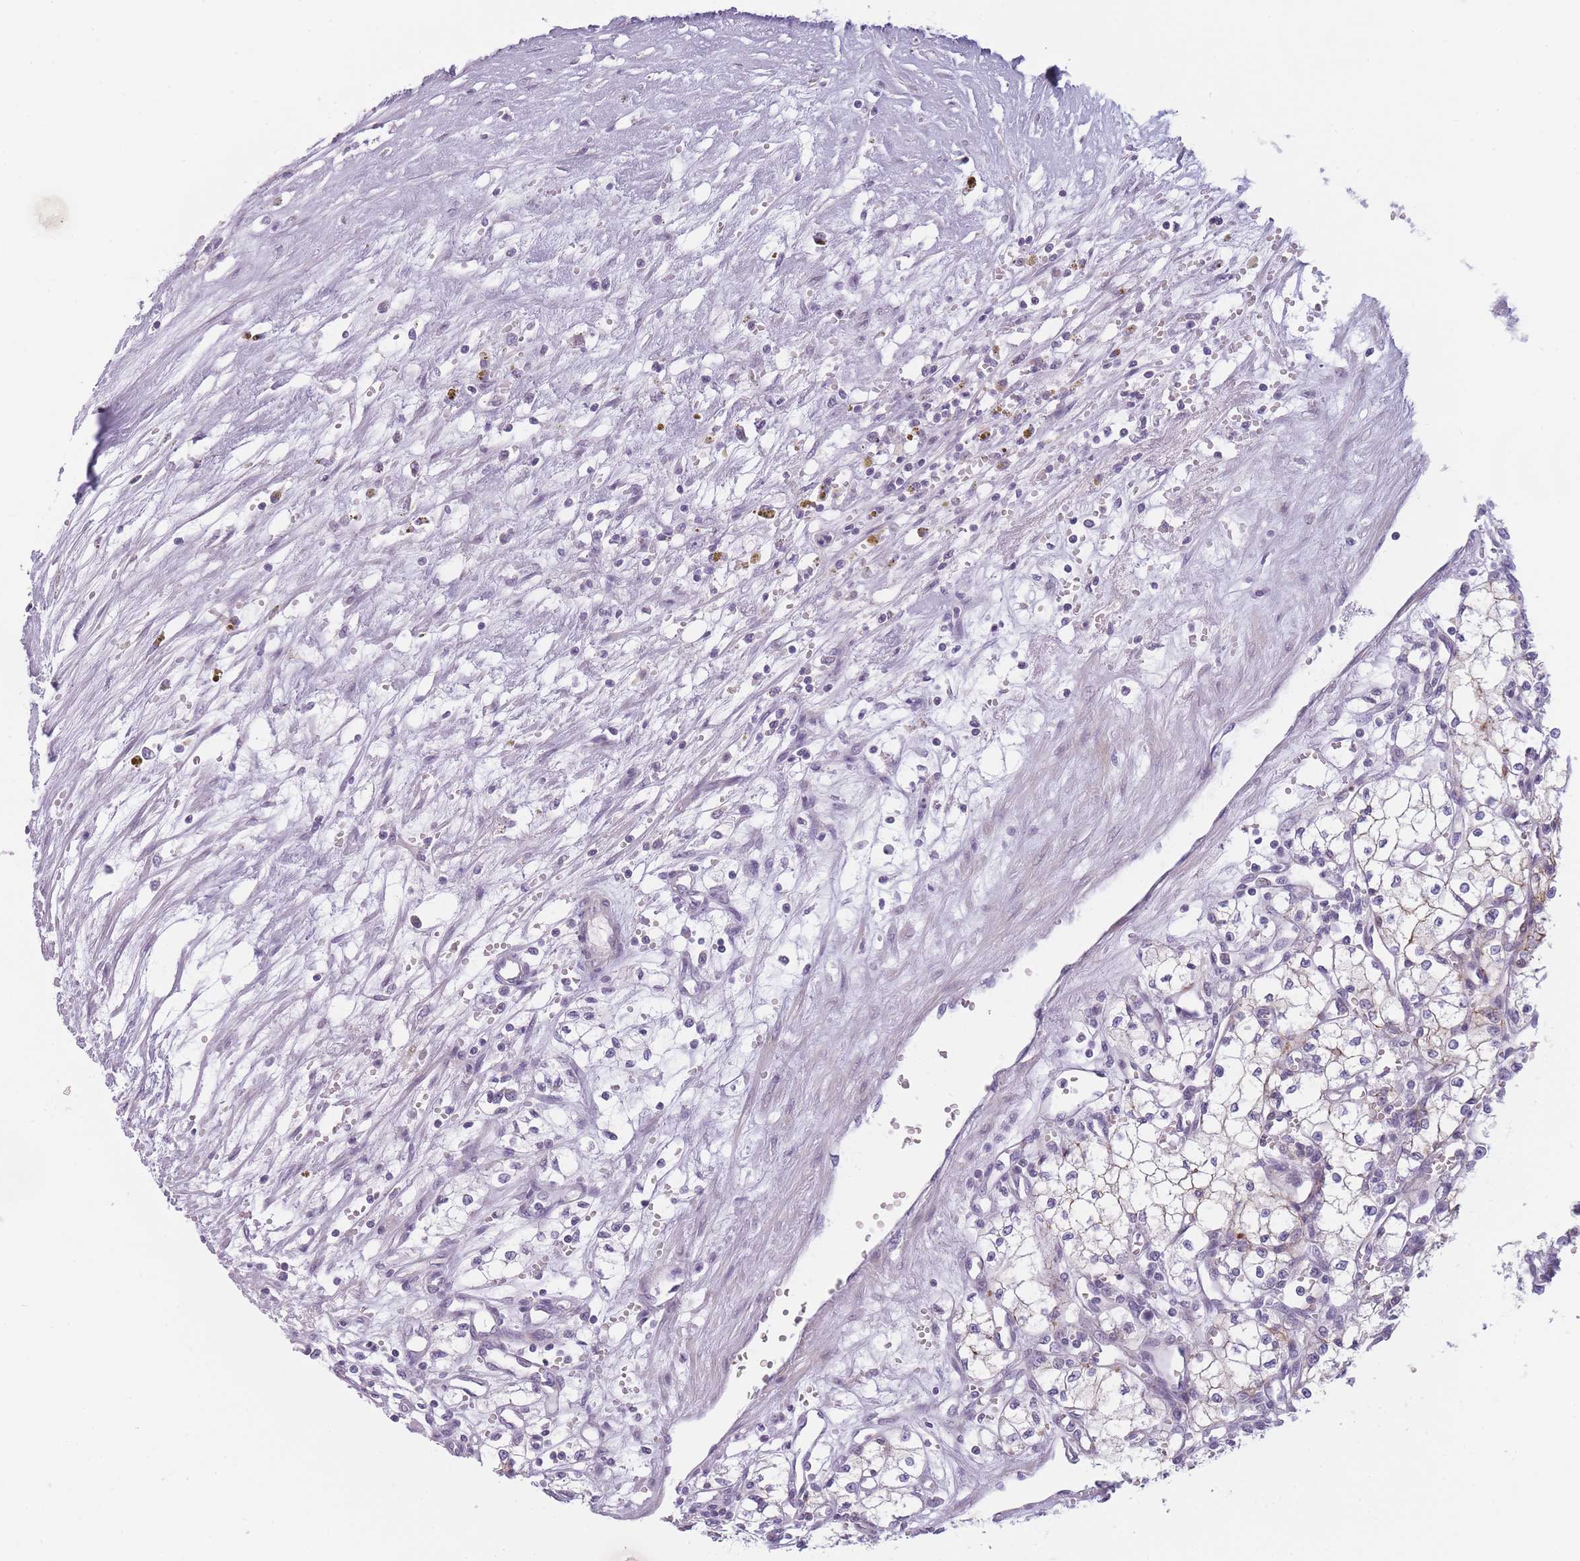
{"staining": {"intensity": "negative", "quantity": "none", "location": "none"}, "tissue": "renal cancer", "cell_type": "Tumor cells", "image_type": "cancer", "snomed": [{"axis": "morphology", "description": "Adenocarcinoma, NOS"}, {"axis": "topography", "description": "Kidney"}], "caption": "High power microscopy image of an IHC micrograph of renal adenocarcinoma, revealing no significant expression in tumor cells.", "gene": "GGT1", "patient": {"sex": "male", "age": 59}}